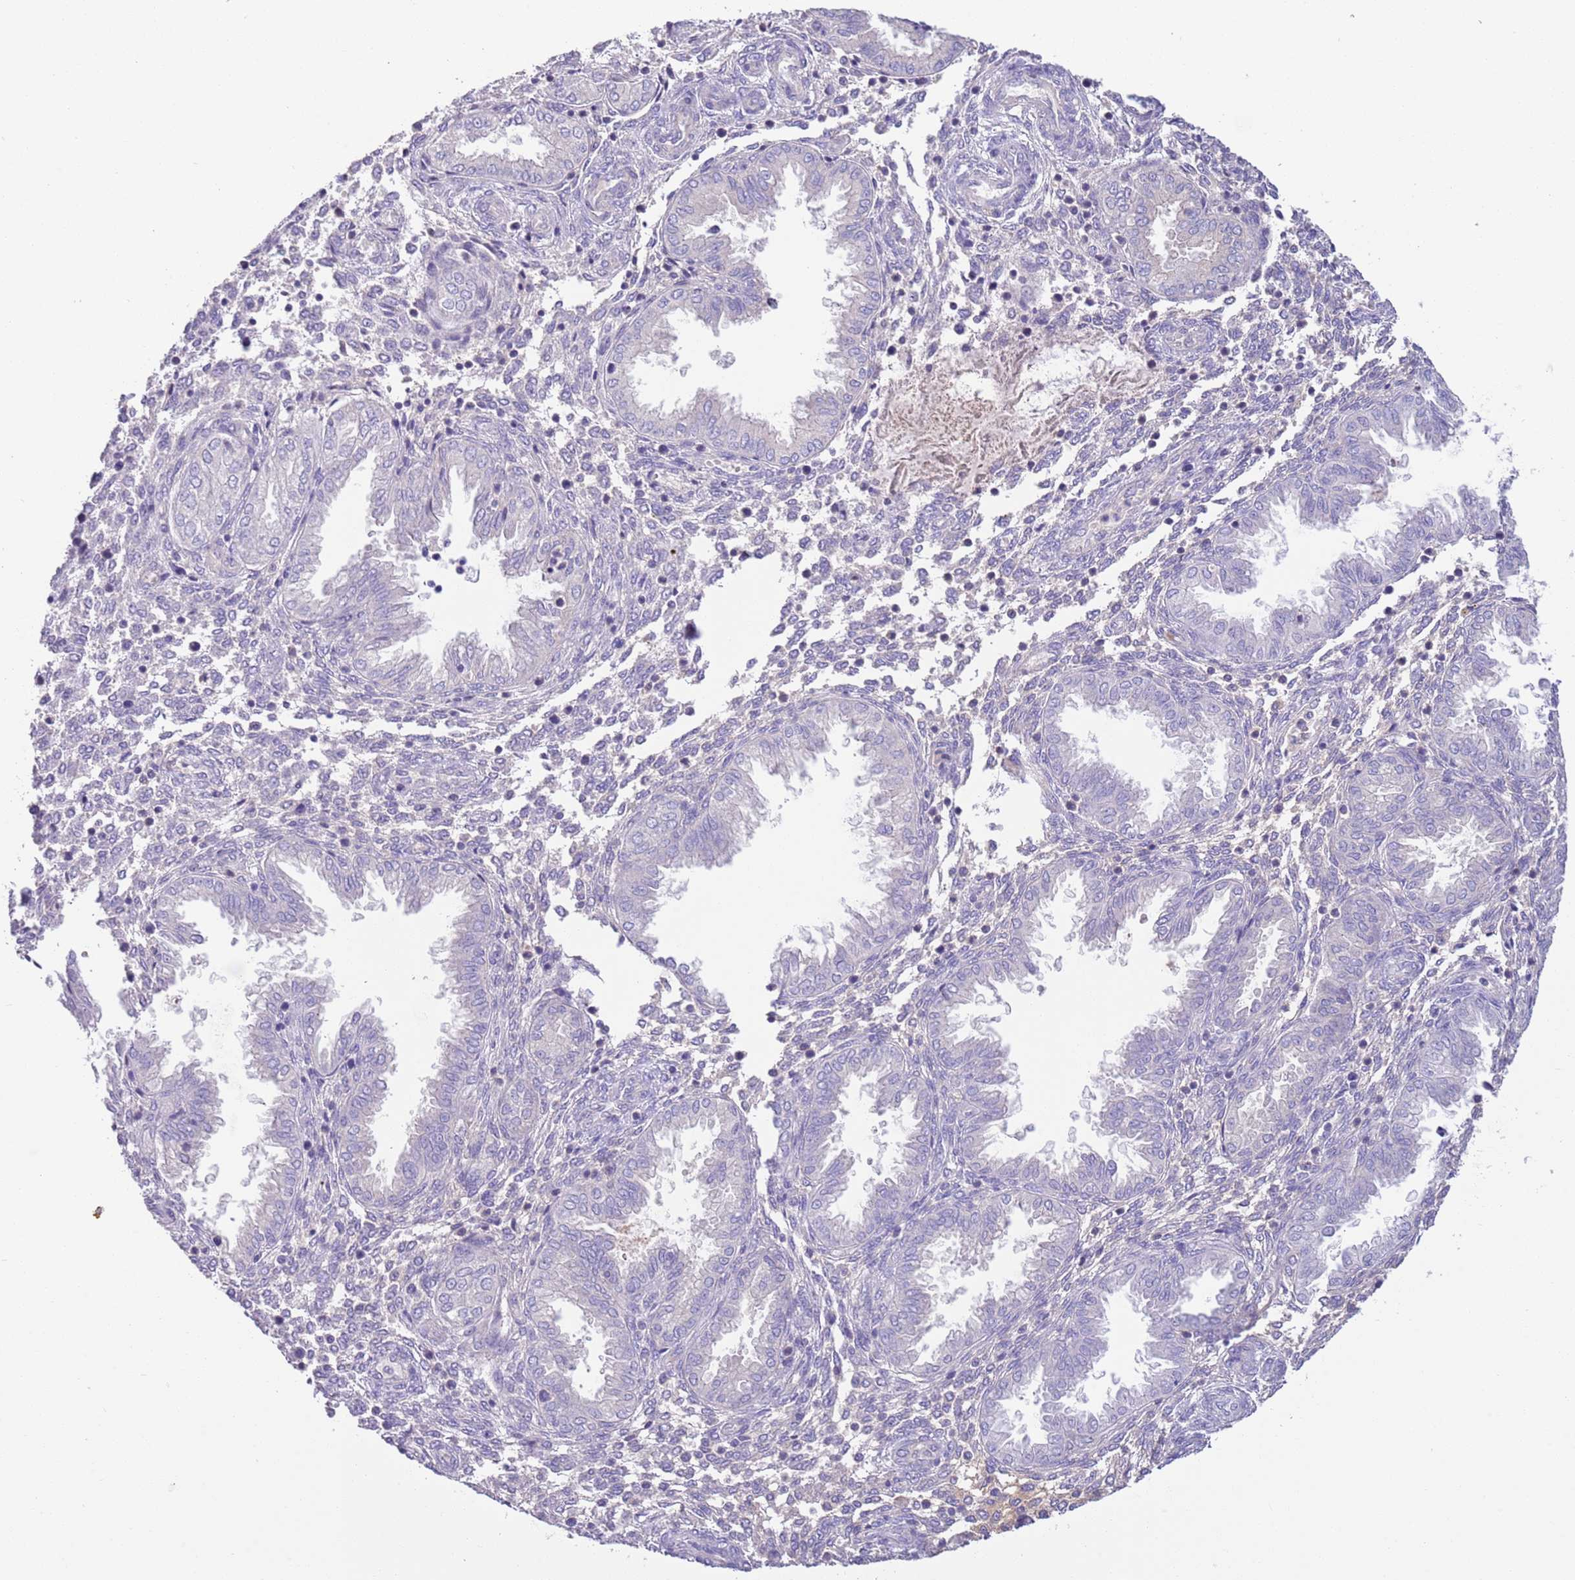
{"staining": {"intensity": "negative", "quantity": "none", "location": "none"}, "tissue": "endometrium", "cell_type": "Cells in endometrial stroma", "image_type": "normal", "snomed": [{"axis": "morphology", "description": "Normal tissue, NOS"}, {"axis": "topography", "description": "Endometrium"}], "caption": "Immunohistochemical staining of unremarkable endometrium shows no significant expression in cells in endometrial stroma. (Immunohistochemistry (ihc), brightfield microscopy, high magnification).", "gene": "IGFL4", "patient": {"sex": "female", "age": 33}}